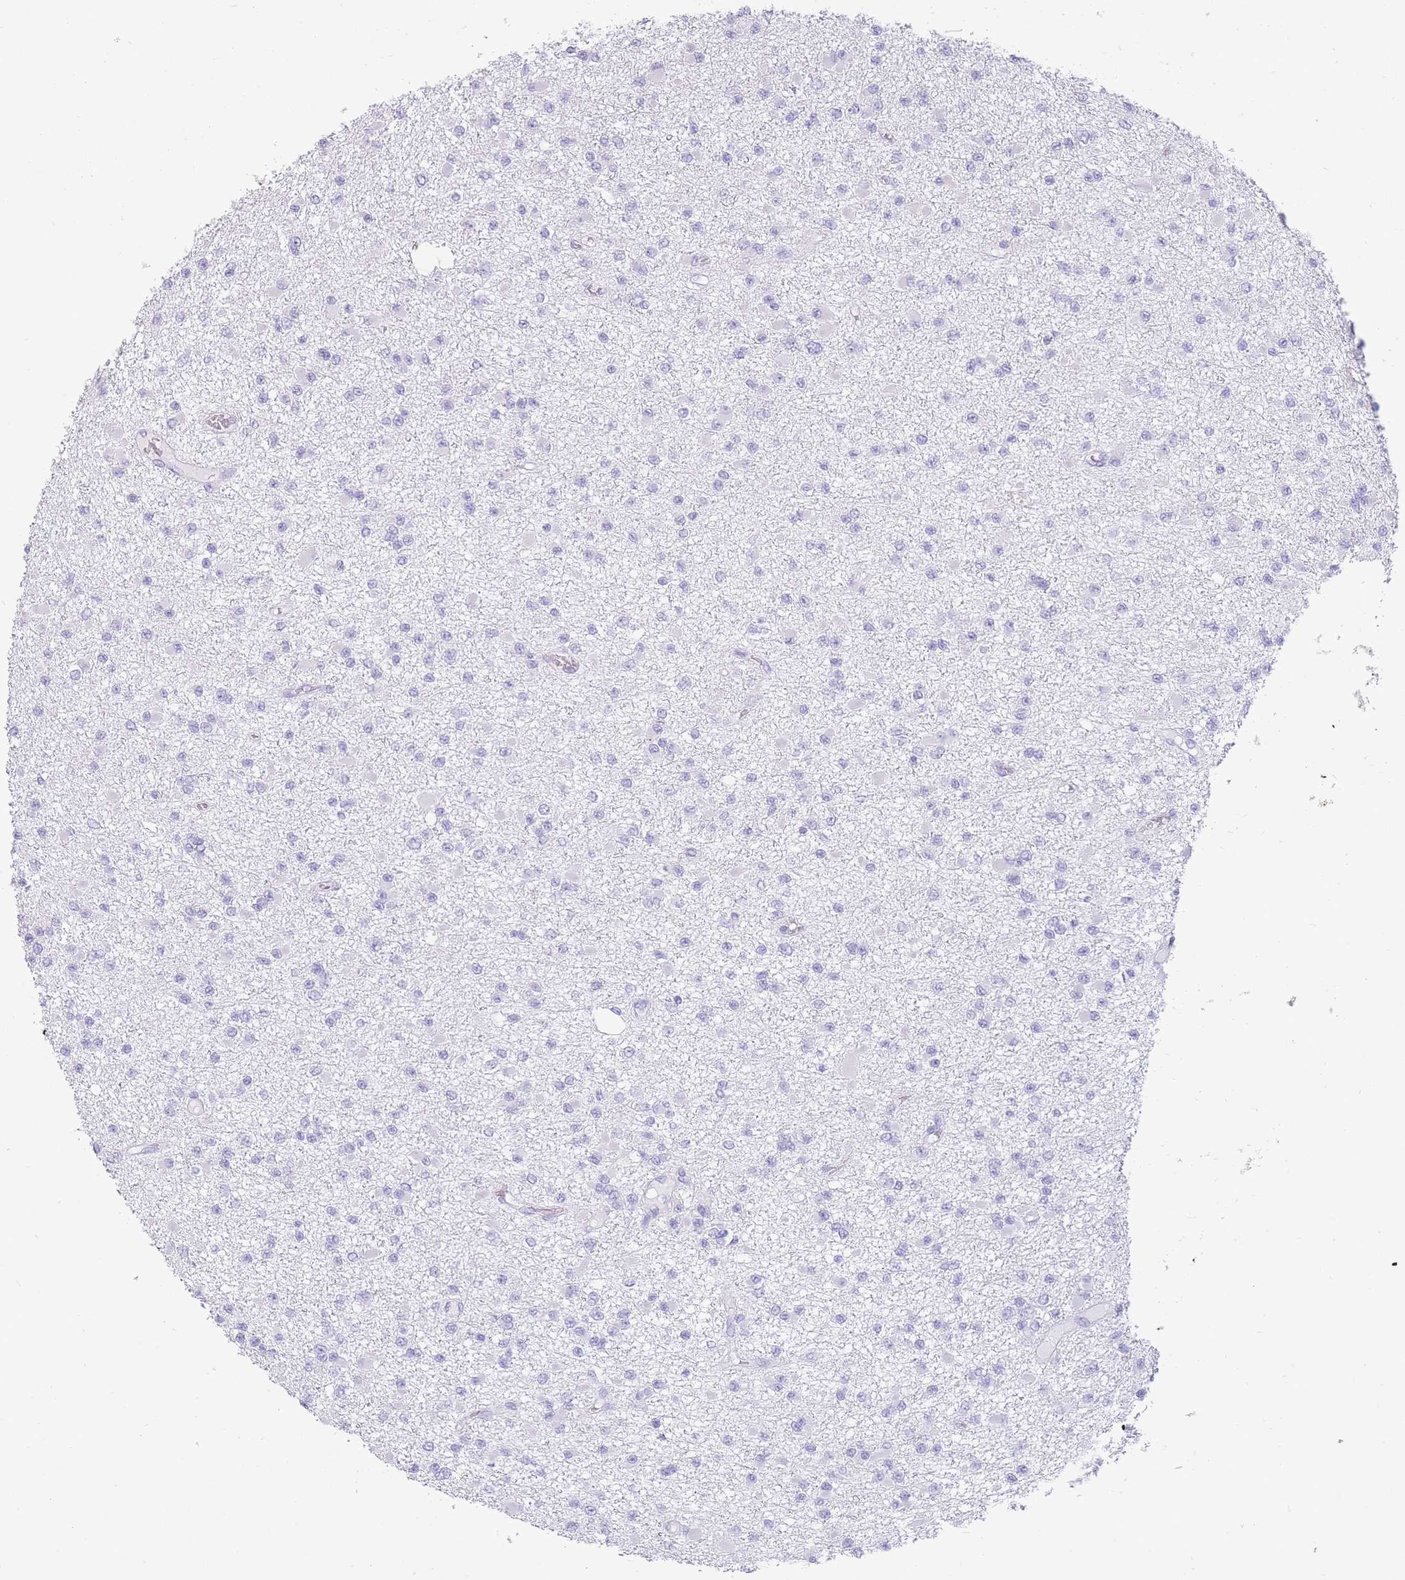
{"staining": {"intensity": "negative", "quantity": "none", "location": "none"}, "tissue": "glioma", "cell_type": "Tumor cells", "image_type": "cancer", "snomed": [{"axis": "morphology", "description": "Glioma, malignant, Low grade"}, {"axis": "topography", "description": "Brain"}], "caption": "Protein analysis of malignant glioma (low-grade) displays no significant staining in tumor cells.", "gene": "UPK1A", "patient": {"sex": "female", "age": 22}}